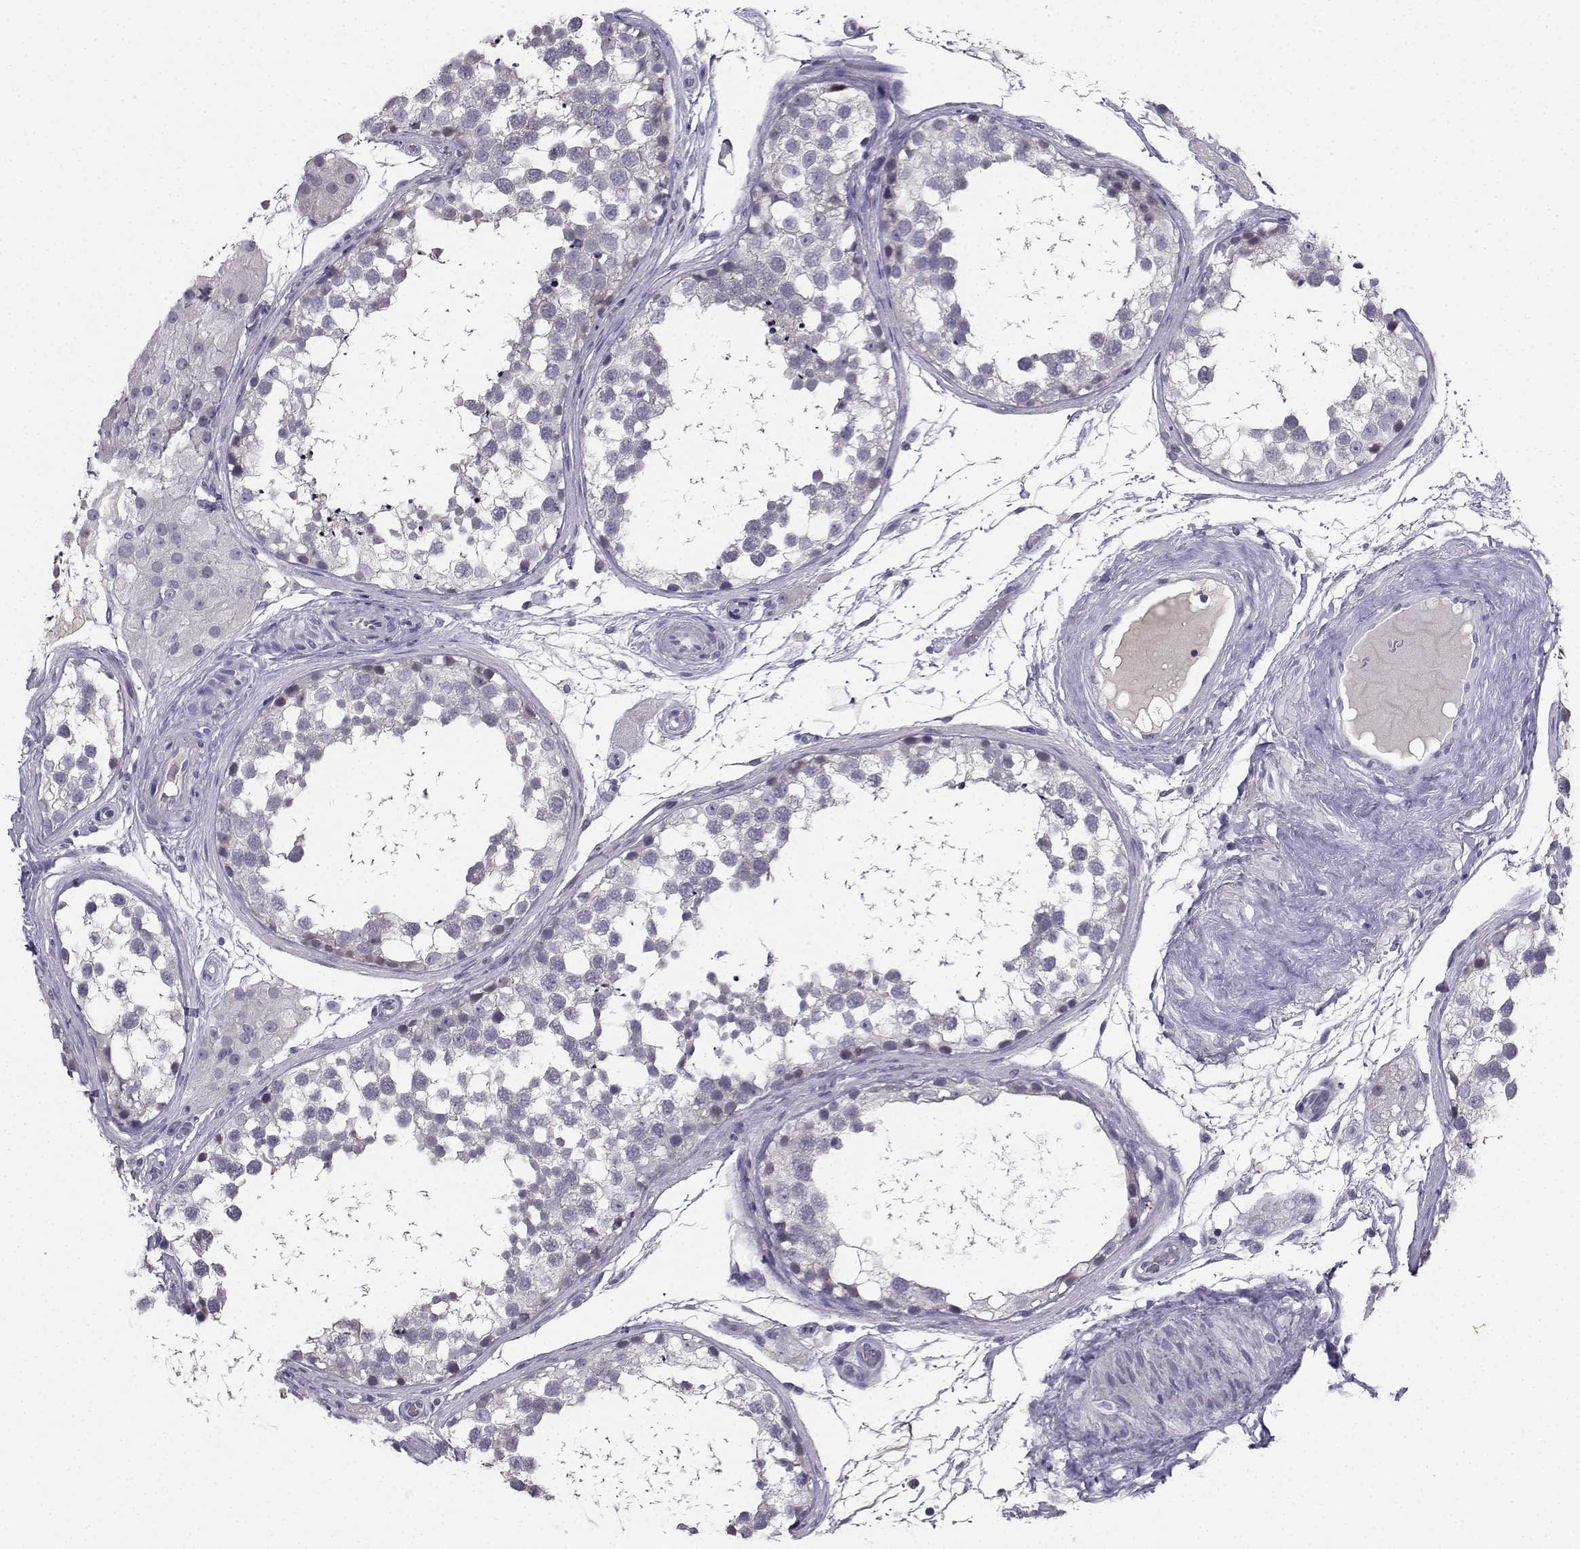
{"staining": {"intensity": "negative", "quantity": "none", "location": "none"}, "tissue": "testis", "cell_type": "Cells in seminiferous ducts", "image_type": "normal", "snomed": [{"axis": "morphology", "description": "Normal tissue, NOS"}, {"axis": "morphology", "description": "Seminoma, NOS"}, {"axis": "topography", "description": "Testis"}], "caption": "DAB (3,3'-diaminobenzidine) immunohistochemical staining of unremarkable testis demonstrates no significant staining in cells in seminiferous ducts.", "gene": "CALY", "patient": {"sex": "male", "age": 65}}